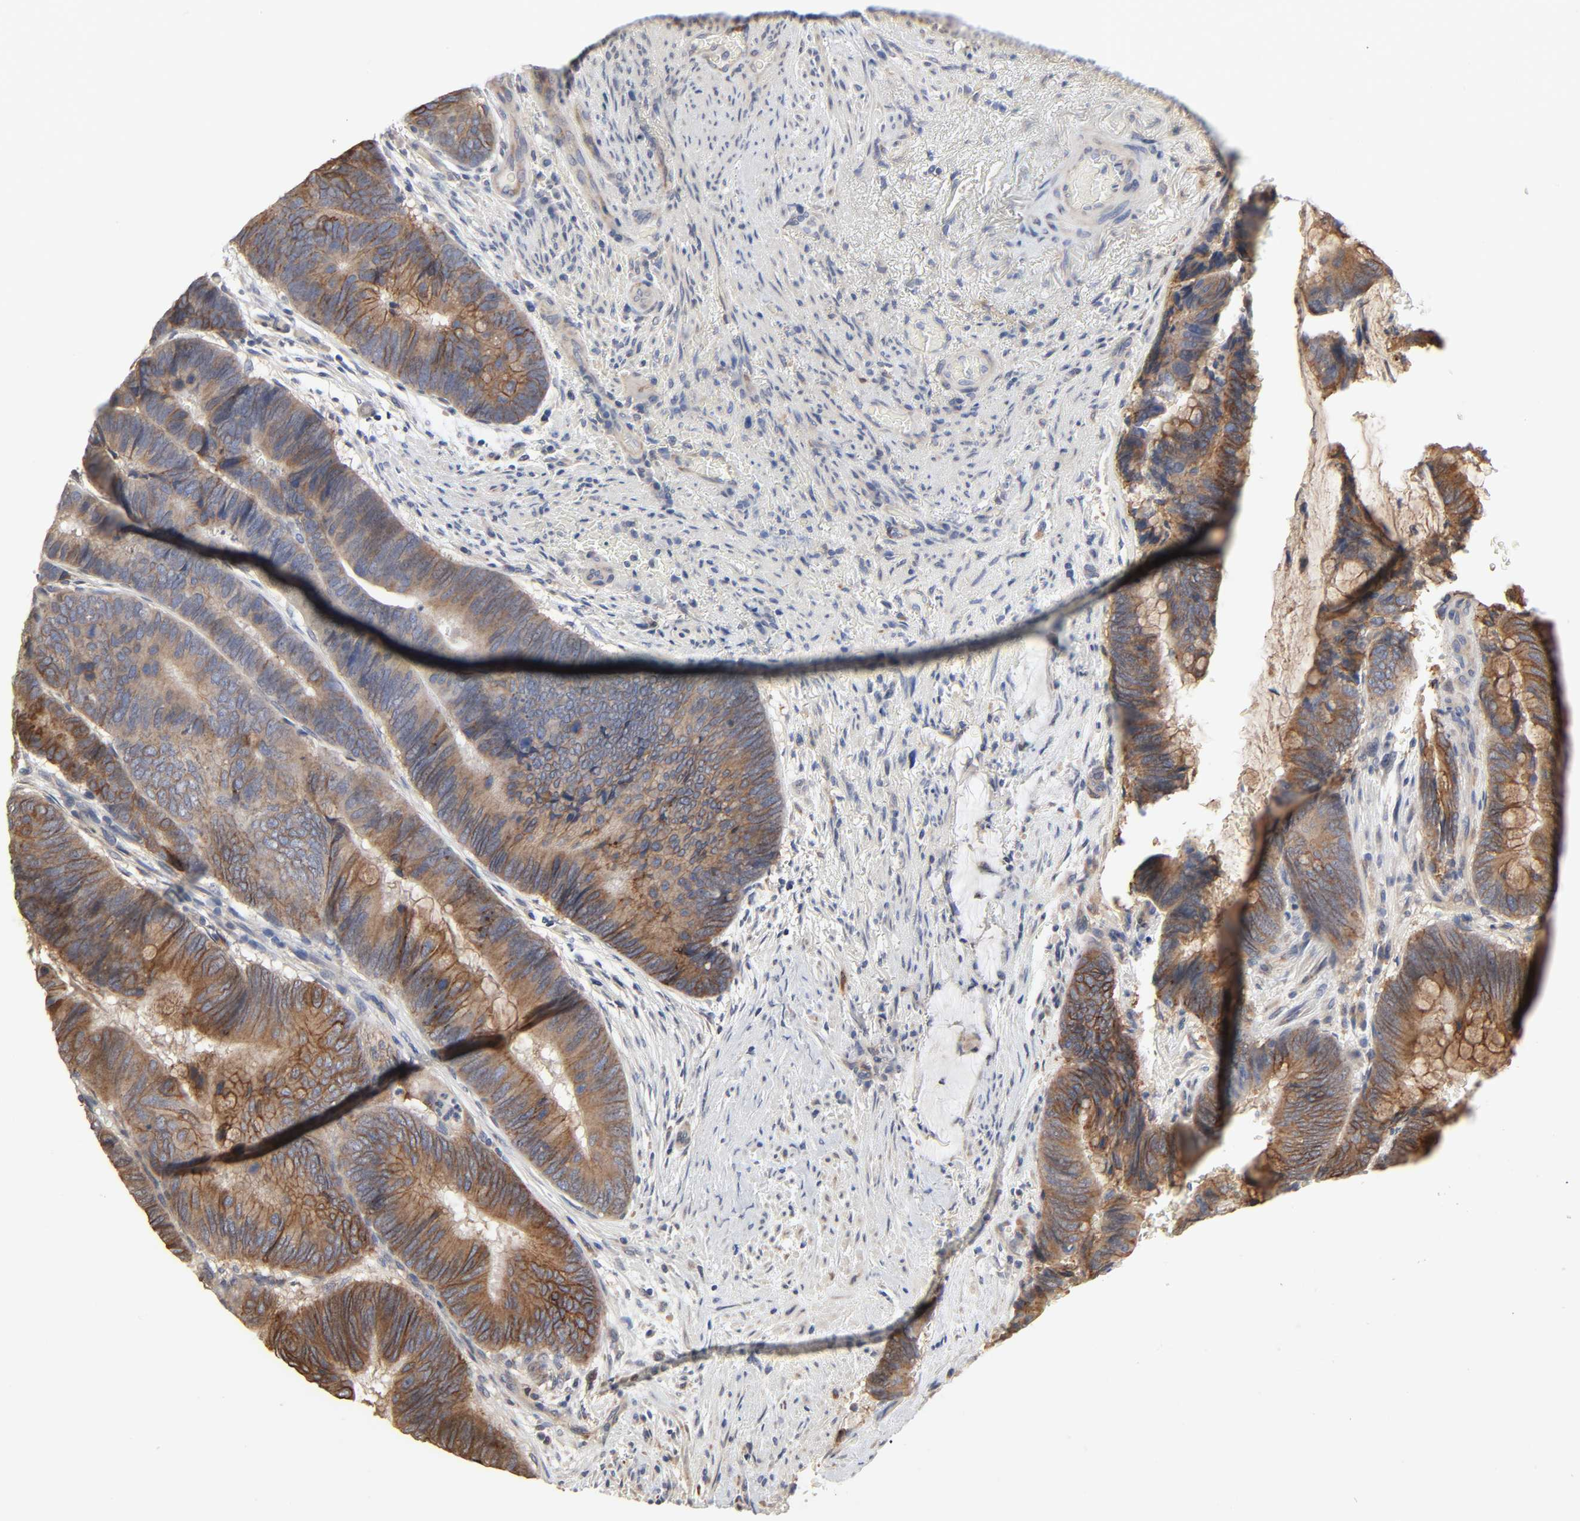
{"staining": {"intensity": "moderate", "quantity": ">75%", "location": "cytoplasmic/membranous"}, "tissue": "colorectal cancer", "cell_type": "Tumor cells", "image_type": "cancer", "snomed": [{"axis": "morphology", "description": "Normal tissue, NOS"}, {"axis": "morphology", "description": "Adenocarcinoma, NOS"}, {"axis": "topography", "description": "Rectum"}], "caption": "A histopathology image of human adenocarcinoma (colorectal) stained for a protein shows moderate cytoplasmic/membranous brown staining in tumor cells.", "gene": "NDRG2", "patient": {"sex": "male", "age": 92}}